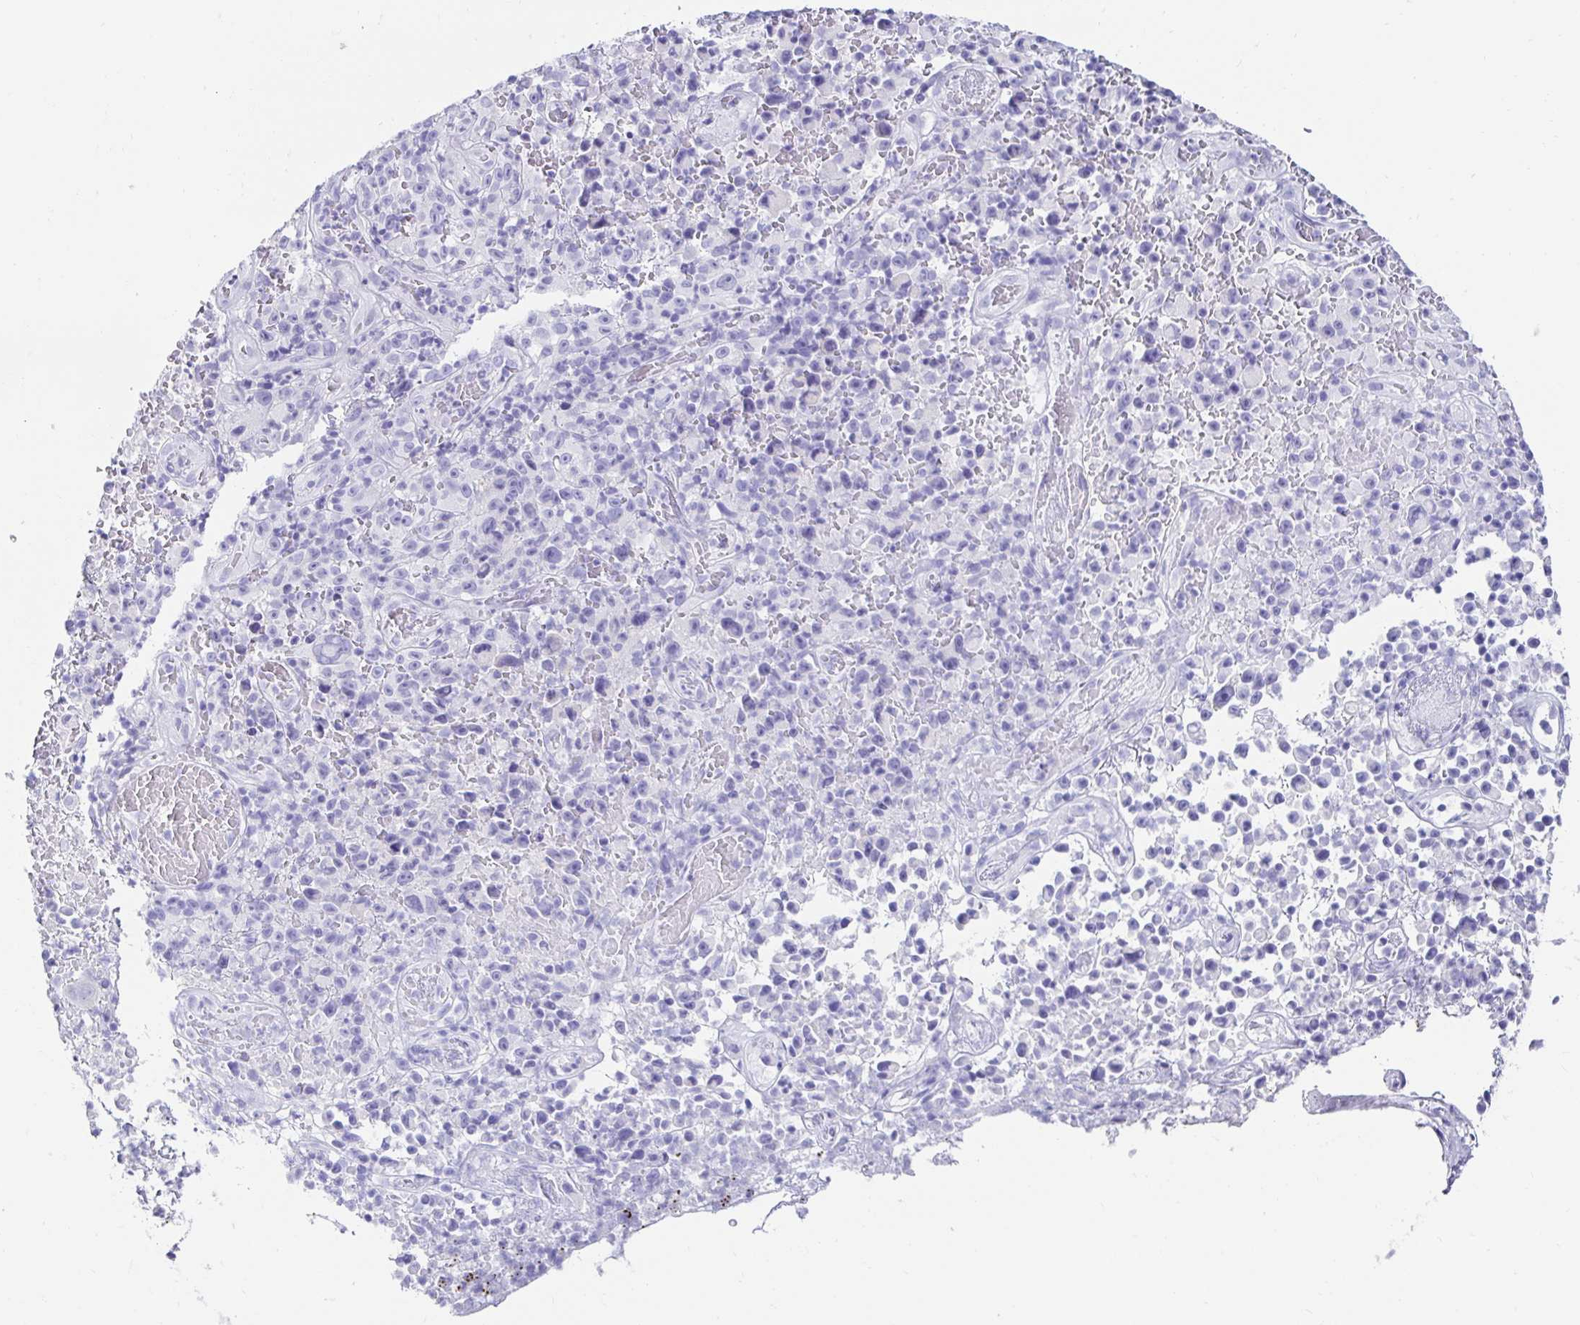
{"staining": {"intensity": "negative", "quantity": "none", "location": "none"}, "tissue": "melanoma", "cell_type": "Tumor cells", "image_type": "cancer", "snomed": [{"axis": "morphology", "description": "Malignant melanoma, NOS"}, {"axis": "topography", "description": "Skin"}], "caption": "IHC image of neoplastic tissue: melanoma stained with DAB (3,3'-diaminobenzidine) shows no significant protein staining in tumor cells.", "gene": "CA9", "patient": {"sex": "female", "age": 82}}